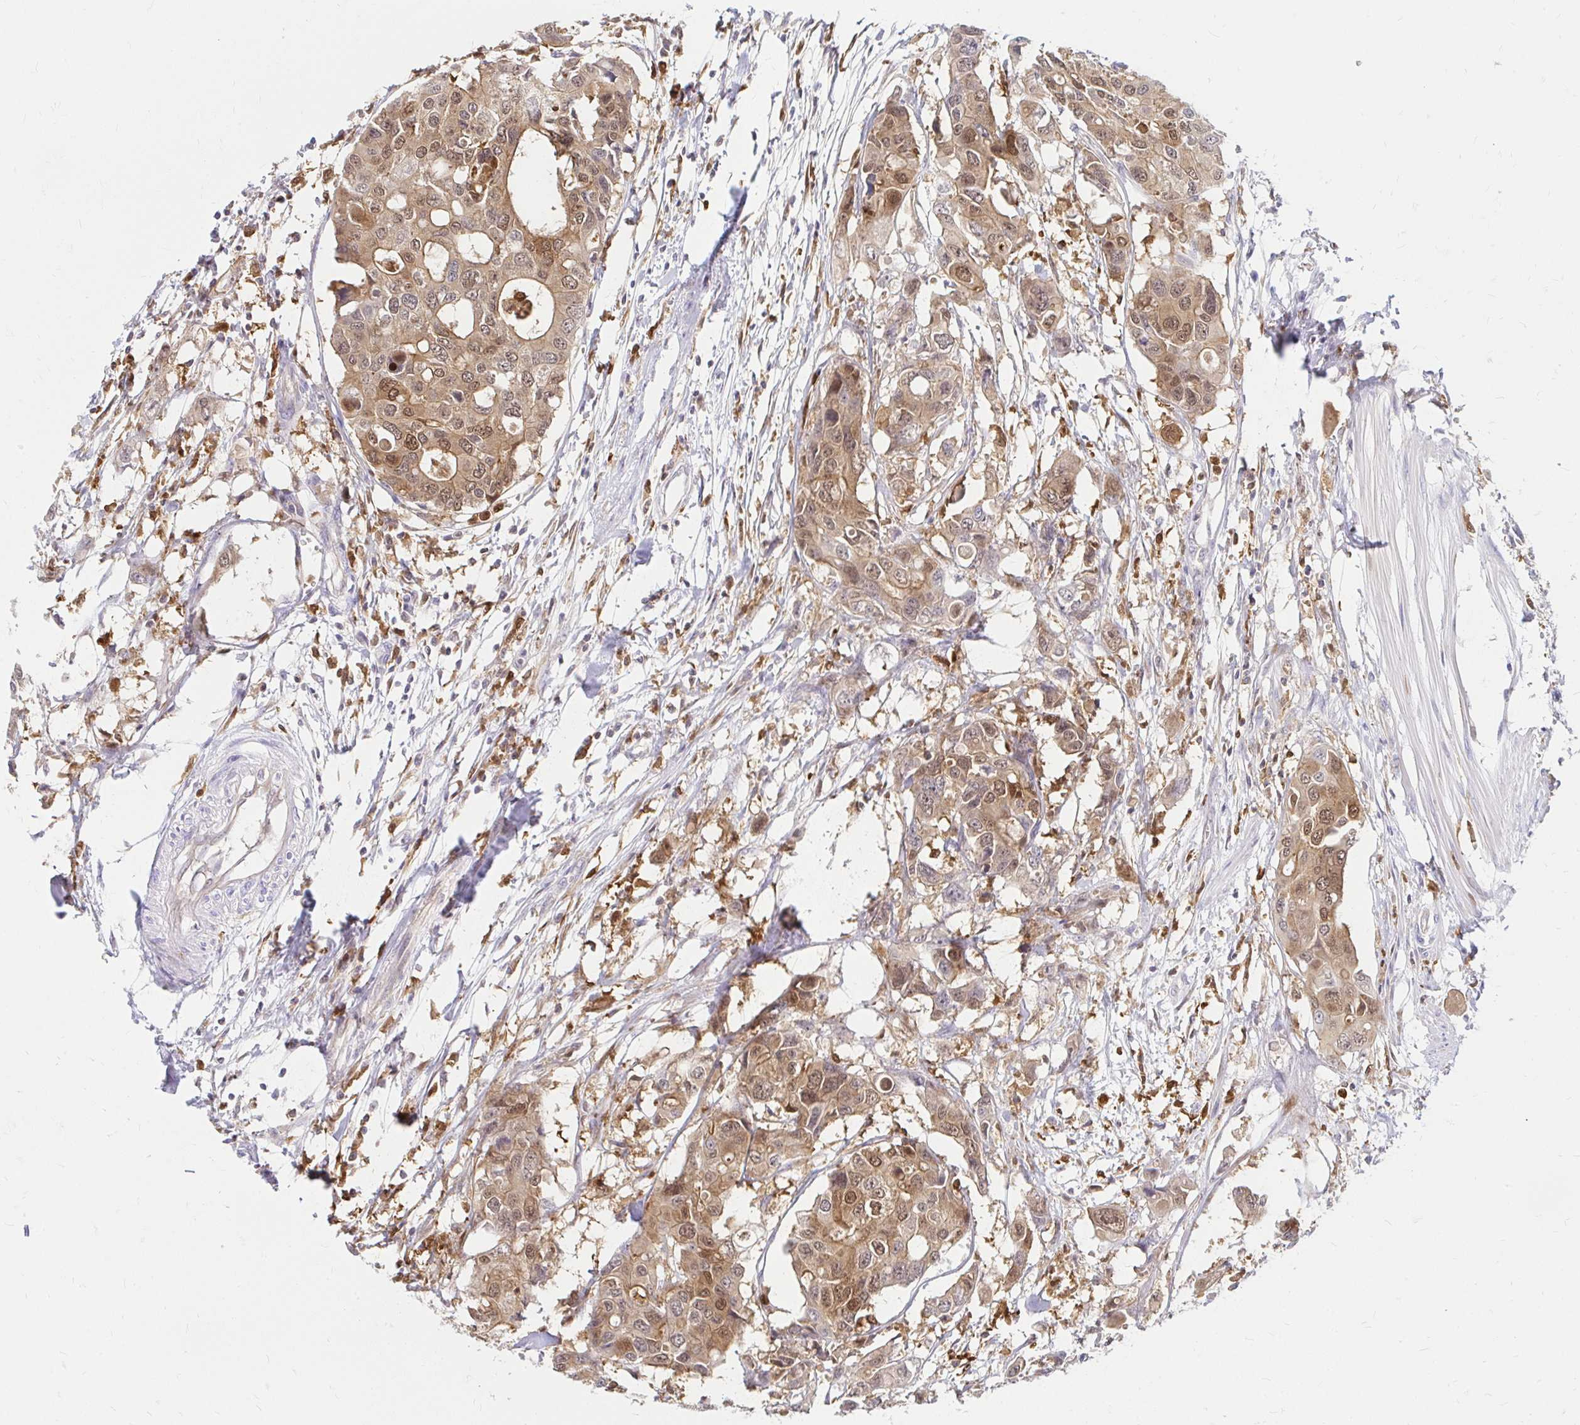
{"staining": {"intensity": "moderate", "quantity": ">75%", "location": "cytoplasmic/membranous,nuclear"}, "tissue": "colorectal cancer", "cell_type": "Tumor cells", "image_type": "cancer", "snomed": [{"axis": "morphology", "description": "Adenocarcinoma, NOS"}, {"axis": "topography", "description": "Colon"}], "caption": "Immunohistochemical staining of human adenocarcinoma (colorectal) displays moderate cytoplasmic/membranous and nuclear protein positivity in about >75% of tumor cells. The staining is performed using DAB brown chromogen to label protein expression. The nuclei are counter-stained blue using hematoxylin.", "gene": "PYCARD", "patient": {"sex": "male", "age": 77}}